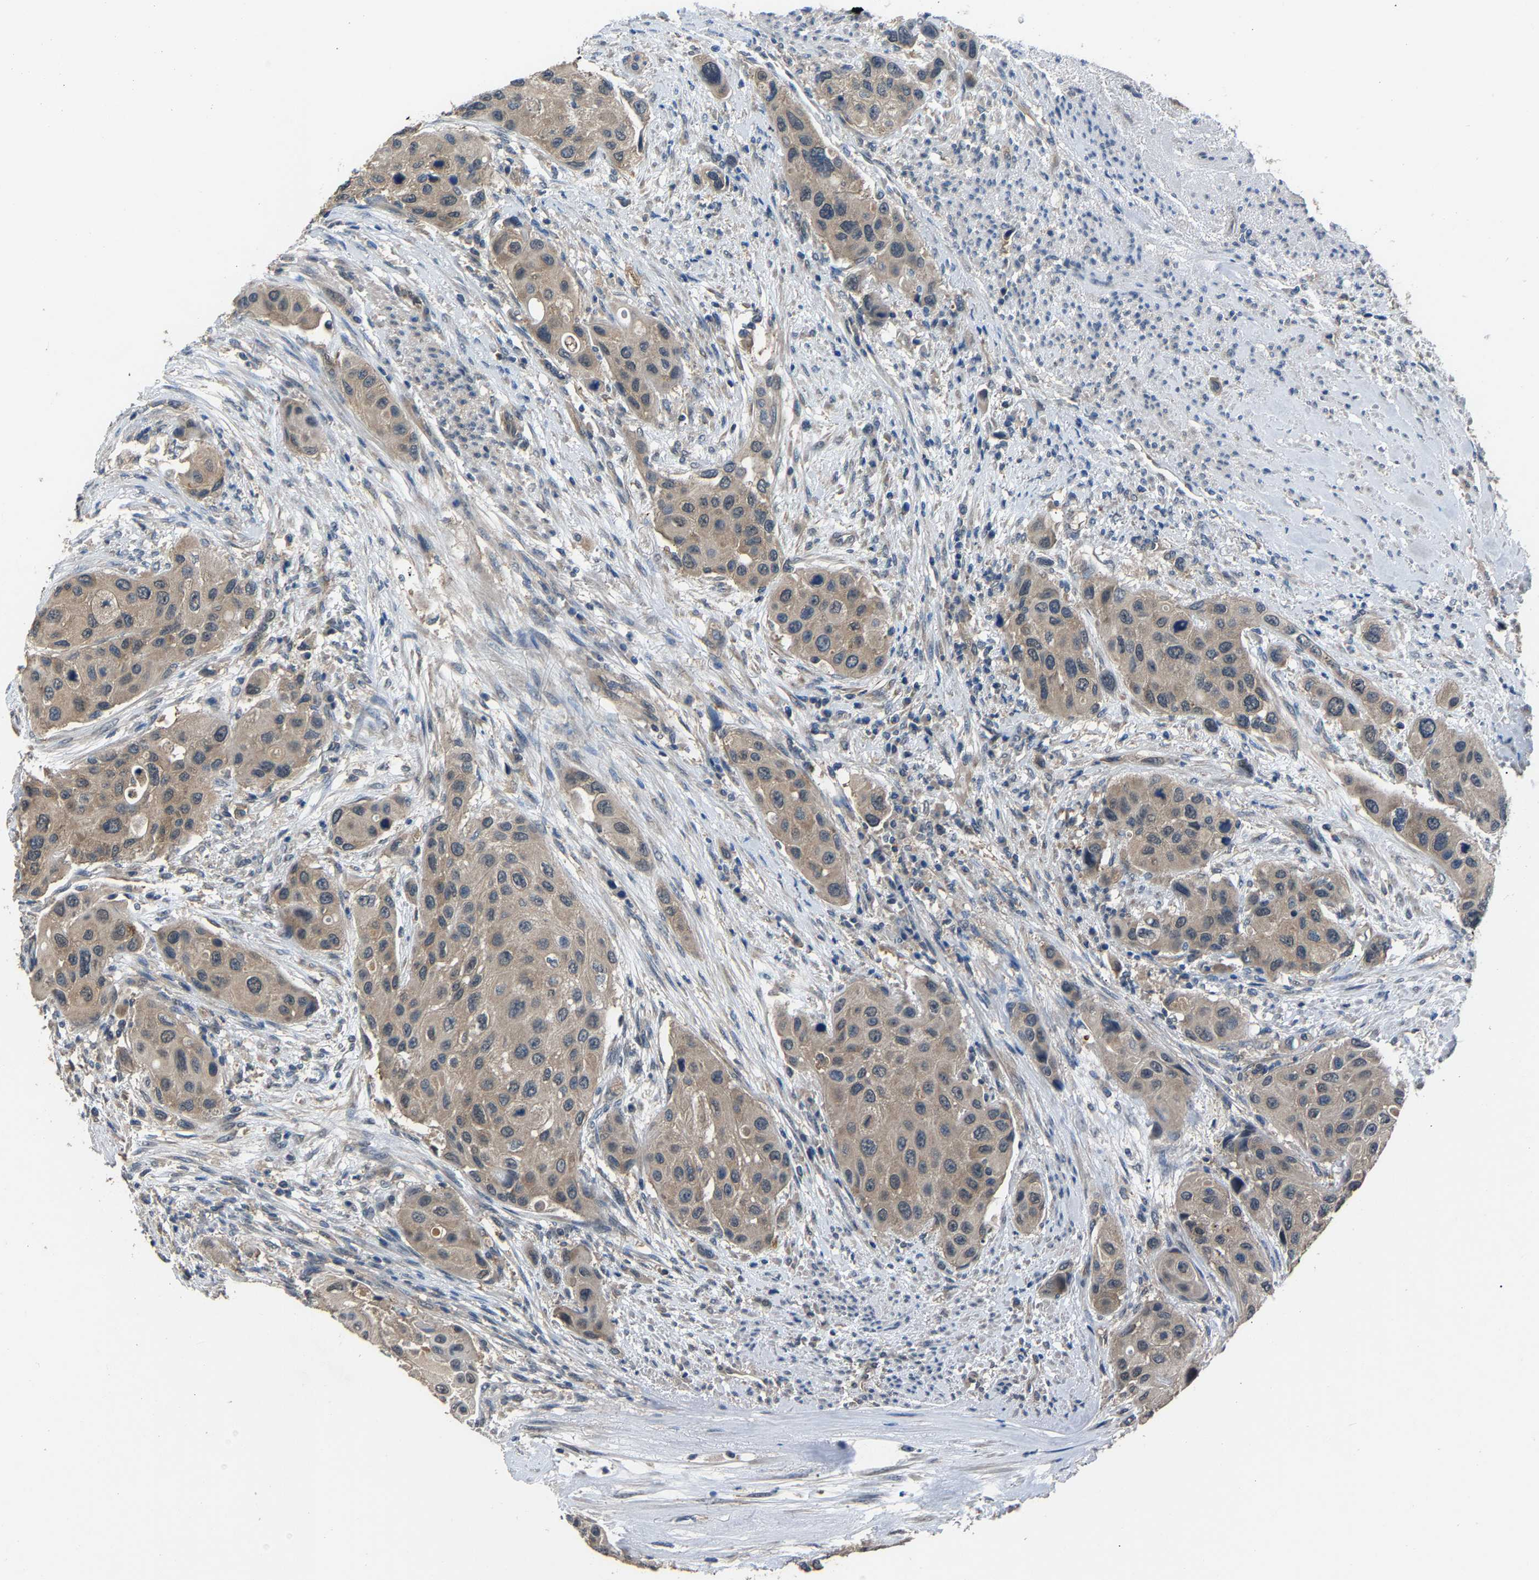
{"staining": {"intensity": "weak", "quantity": "25%-75%", "location": "cytoplasmic/membranous"}, "tissue": "urothelial cancer", "cell_type": "Tumor cells", "image_type": "cancer", "snomed": [{"axis": "morphology", "description": "Urothelial carcinoma, High grade"}, {"axis": "topography", "description": "Urinary bladder"}], "caption": "Human urothelial carcinoma (high-grade) stained with a protein marker demonstrates weak staining in tumor cells.", "gene": "ABCC9", "patient": {"sex": "female", "age": 56}}